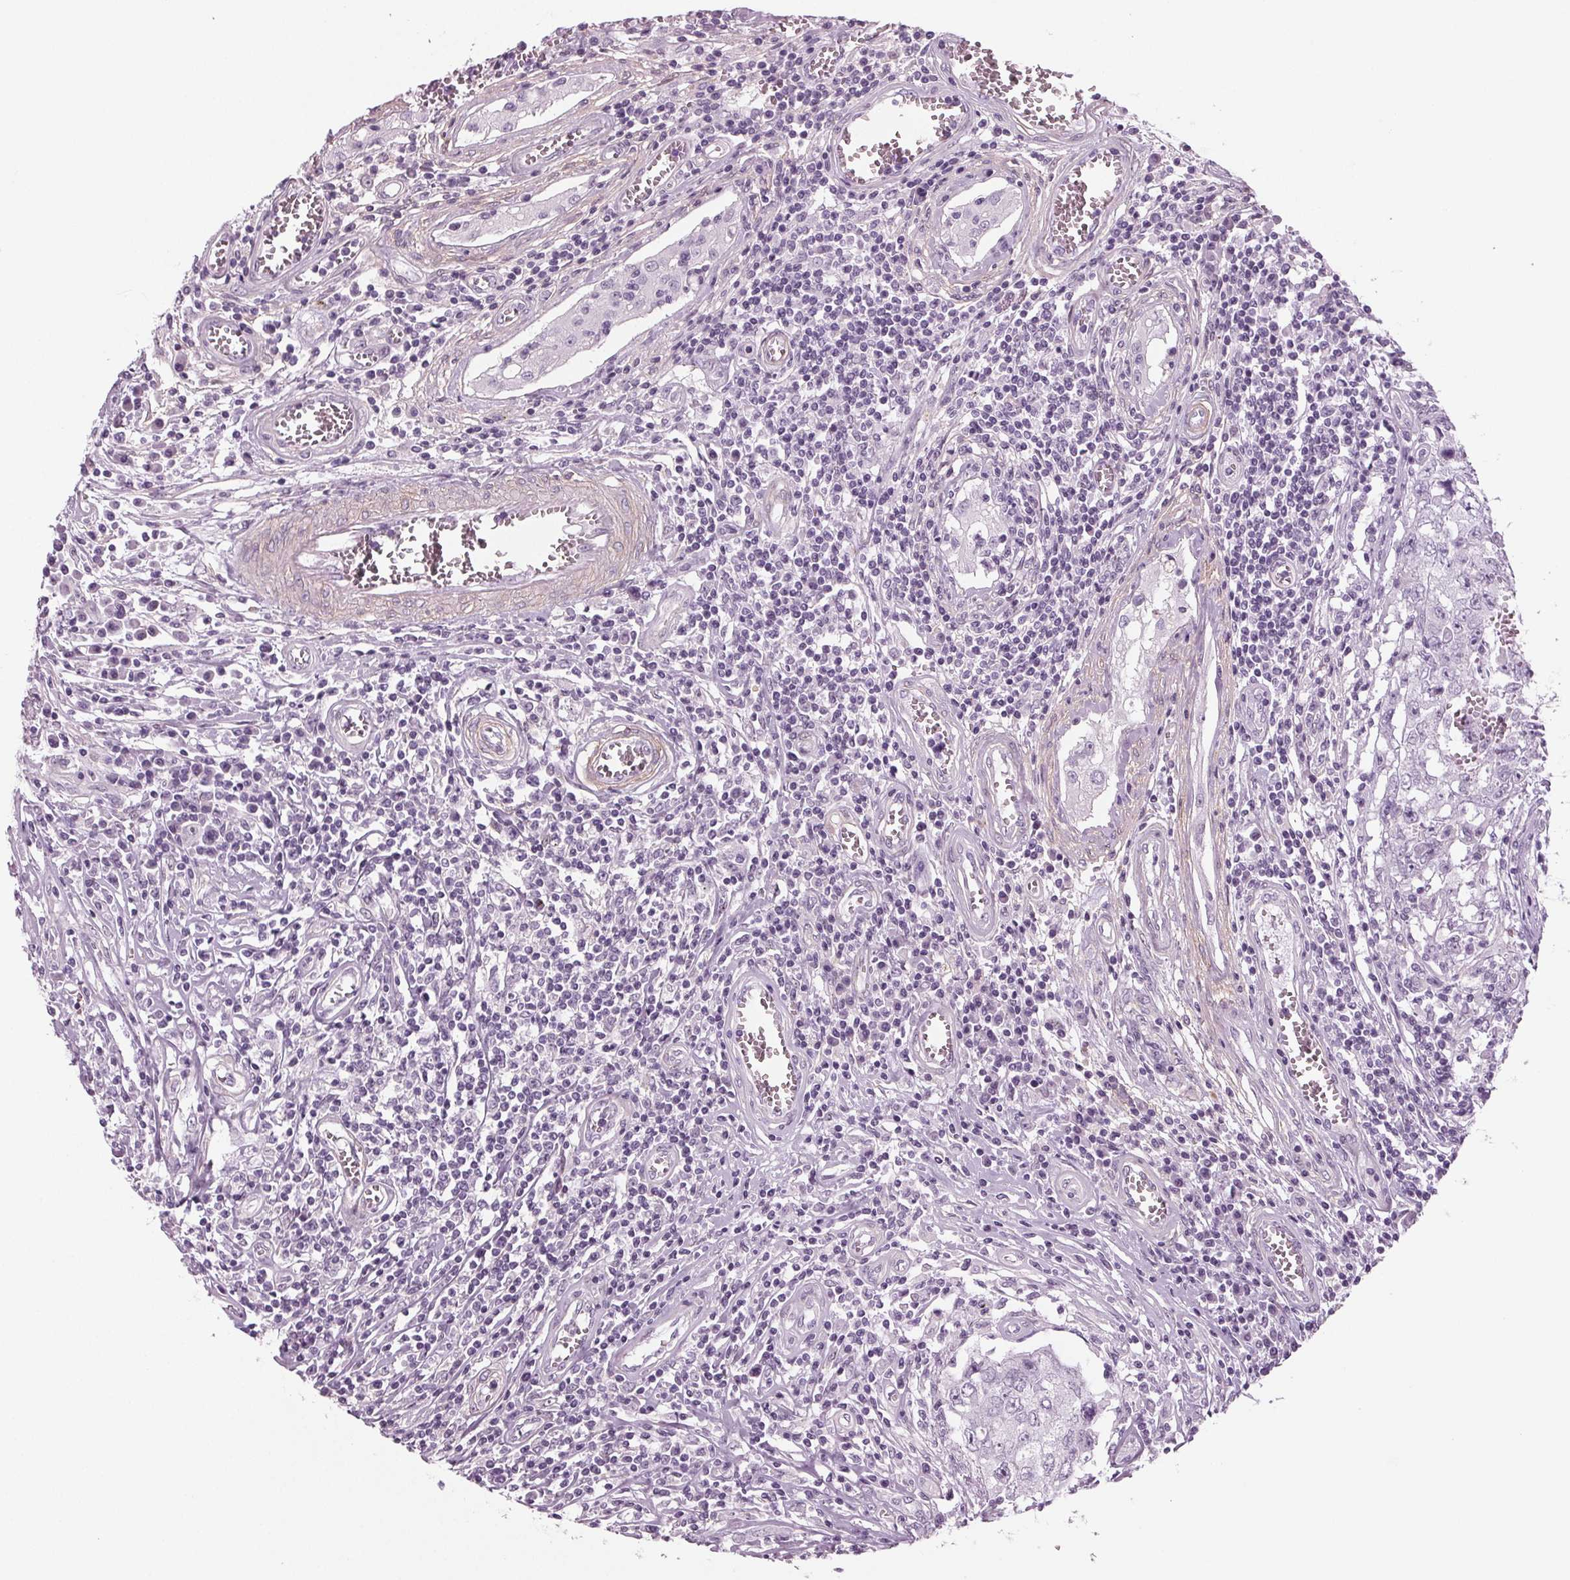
{"staining": {"intensity": "negative", "quantity": "none", "location": "none"}, "tissue": "testis cancer", "cell_type": "Tumor cells", "image_type": "cancer", "snomed": [{"axis": "morphology", "description": "Carcinoma, Embryonal, NOS"}, {"axis": "topography", "description": "Testis"}], "caption": "High power microscopy histopathology image of an IHC photomicrograph of testis cancer (embryonal carcinoma), revealing no significant positivity in tumor cells.", "gene": "BHLHE22", "patient": {"sex": "male", "age": 36}}